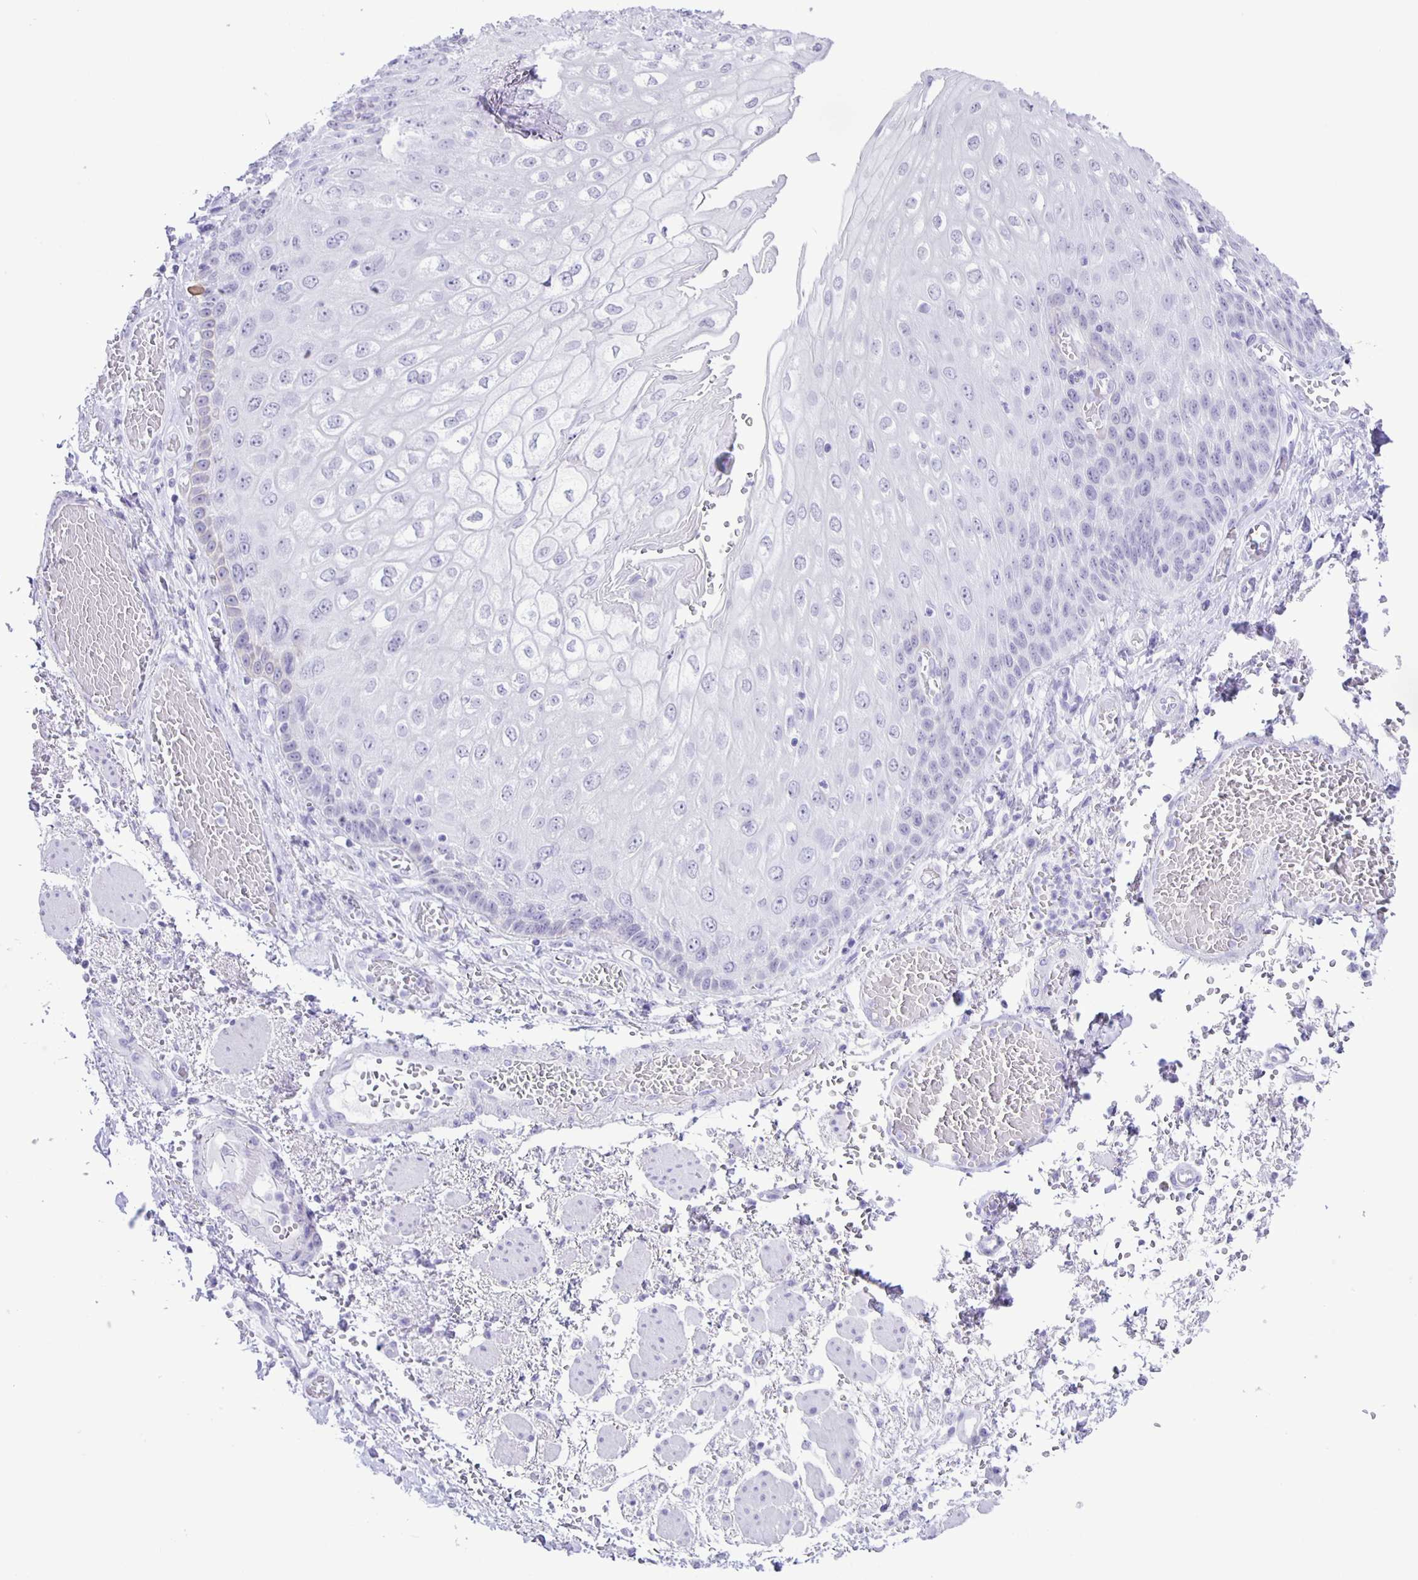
{"staining": {"intensity": "negative", "quantity": "none", "location": "none"}, "tissue": "esophagus", "cell_type": "Squamous epithelial cells", "image_type": "normal", "snomed": [{"axis": "morphology", "description": "Normal tissue, NOS"}, {"axis": "morphology", "description": "Adenocarcinoma, NOS"}, {"axis": "topography", "description": "Esophagus"}], "caption": "Immunohistochemistry (IHC) micrograph of normal esophagus: esophagus stained with DAB (3,3'-diaminobenzidine) exhibits no significant protein expression in squamous epithelial cells. Nuclei are stained in blue.", "gene": "EZHIP", "patient": {"sex": "male", "age": 81}}